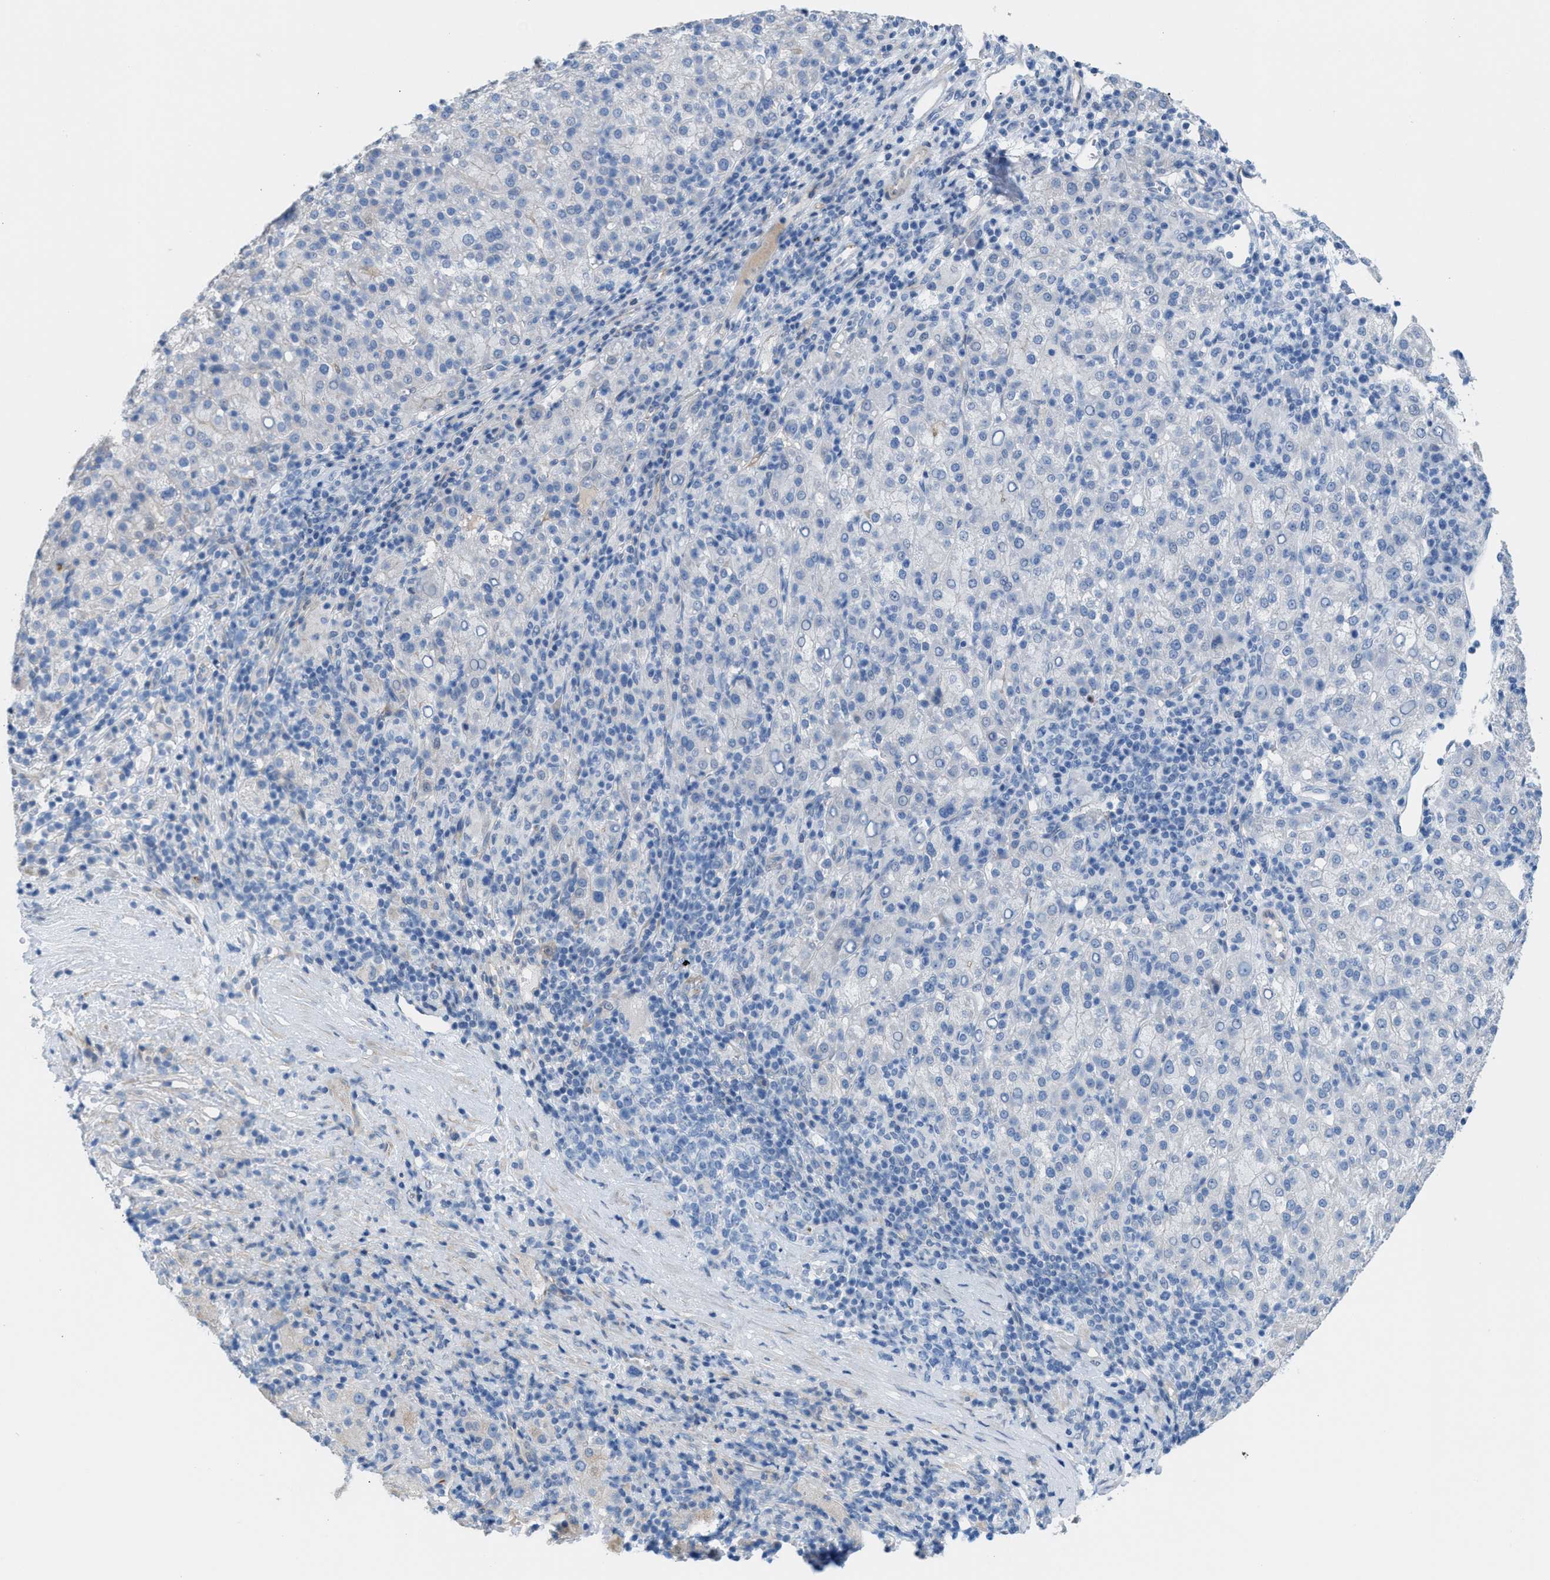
{"staining": {"intensity": "negative", "quantity": "none", "location": "none"}, "tissue": "liver cancer", "cell_type": "Tumor cells", "image_type": "cancer", "snomed": [{"axis": "morphology", "description": "Carcinoma, Hepatocellular, NOS"}, {"axis": "topography", "description": "Liver"}], "caption": "This is a histopathology image of IHC staining of hepatocellular carcinoma (liver), which shows no positivity in tumor cells. (Brightfield microscopy of DAB immunohistochemistry (IHC) at high magnification).", "gene": "MPP3", "patient": {"sex": "female", "age": 58}}